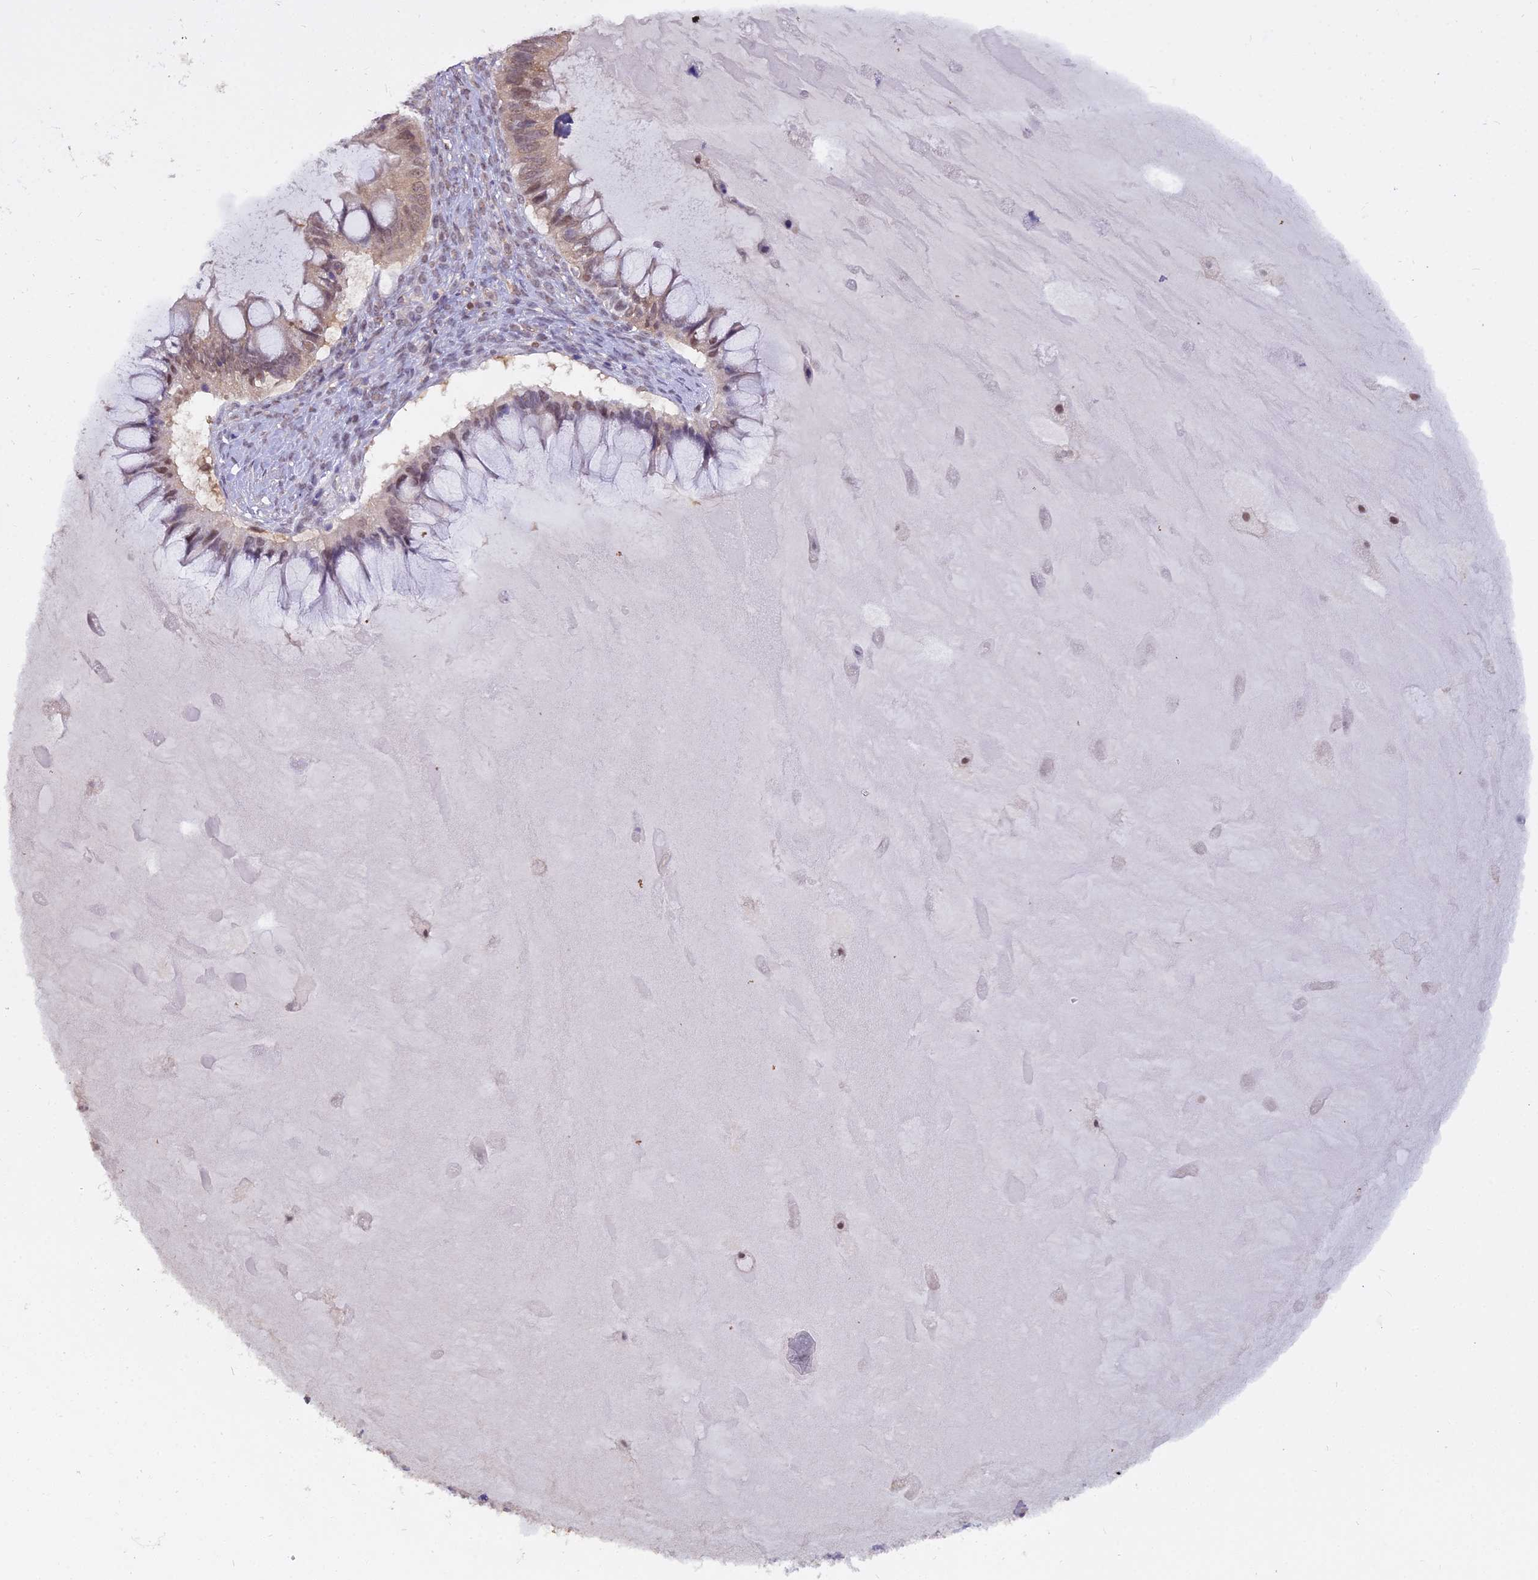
{"staining": {"intensity": "weak", "quantity": ">75%", "location": "cytoplasmic/membranous,nuclear"}, "tissue": "ovarian cancer", "cell_type": "Tumor cells", "image_type": "cancer", "snomed": [{"axis": "morphology", "description": "Cystadenocarcinoma, mucinous, NOS"}, {"axis": "topography", "description": "Ovary"}], "caption": "Ovarian cancer (mucinous cystadenocarcinoma) stained for a protein reveals weak cytoplasmic/membranous and nuclear positivity in tumor cells.", "gene": "BLNK", "patient": {"sex": "female", "age": 61}}